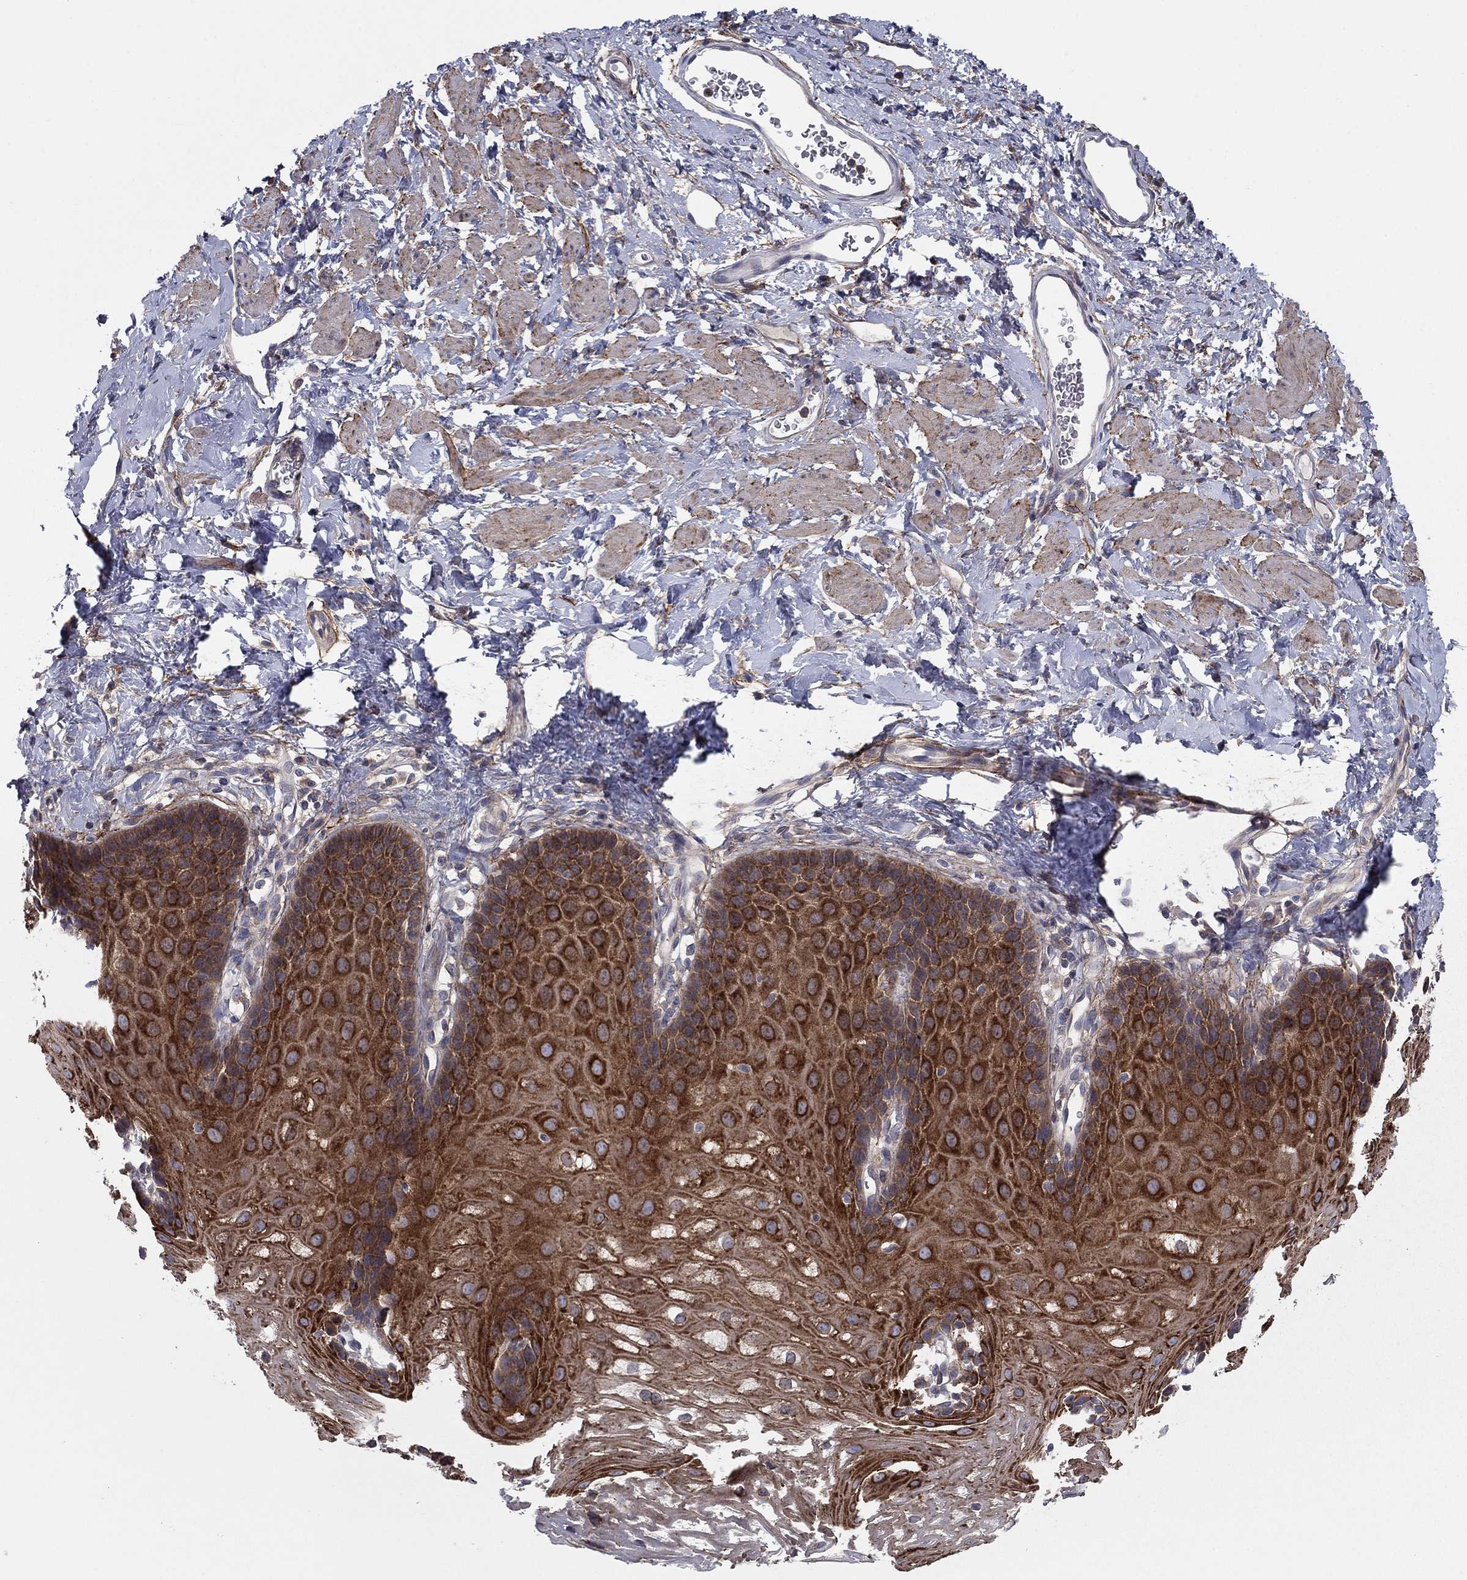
{"staining": {"intensity": "strong", "quantity": ">75%", "location": "cytoplasmic/membranous"}, "tissue": "esophagus", "cell_type": "Squamous epithelial cells", "image_type": "normal", "snomed": [{"axis": "morphology", "description": "Normal tissue, NOS"}, {"axis": "topography", "description": "Esophagus"}], "caption": "Protein staining of unremarkable esophagus demonstrates strong cytoplasmic/membranous positivity in about >75% of squamous epithelial cells.", "gene": "RNF123", "patient": {"sex": "male", "age": 64}}